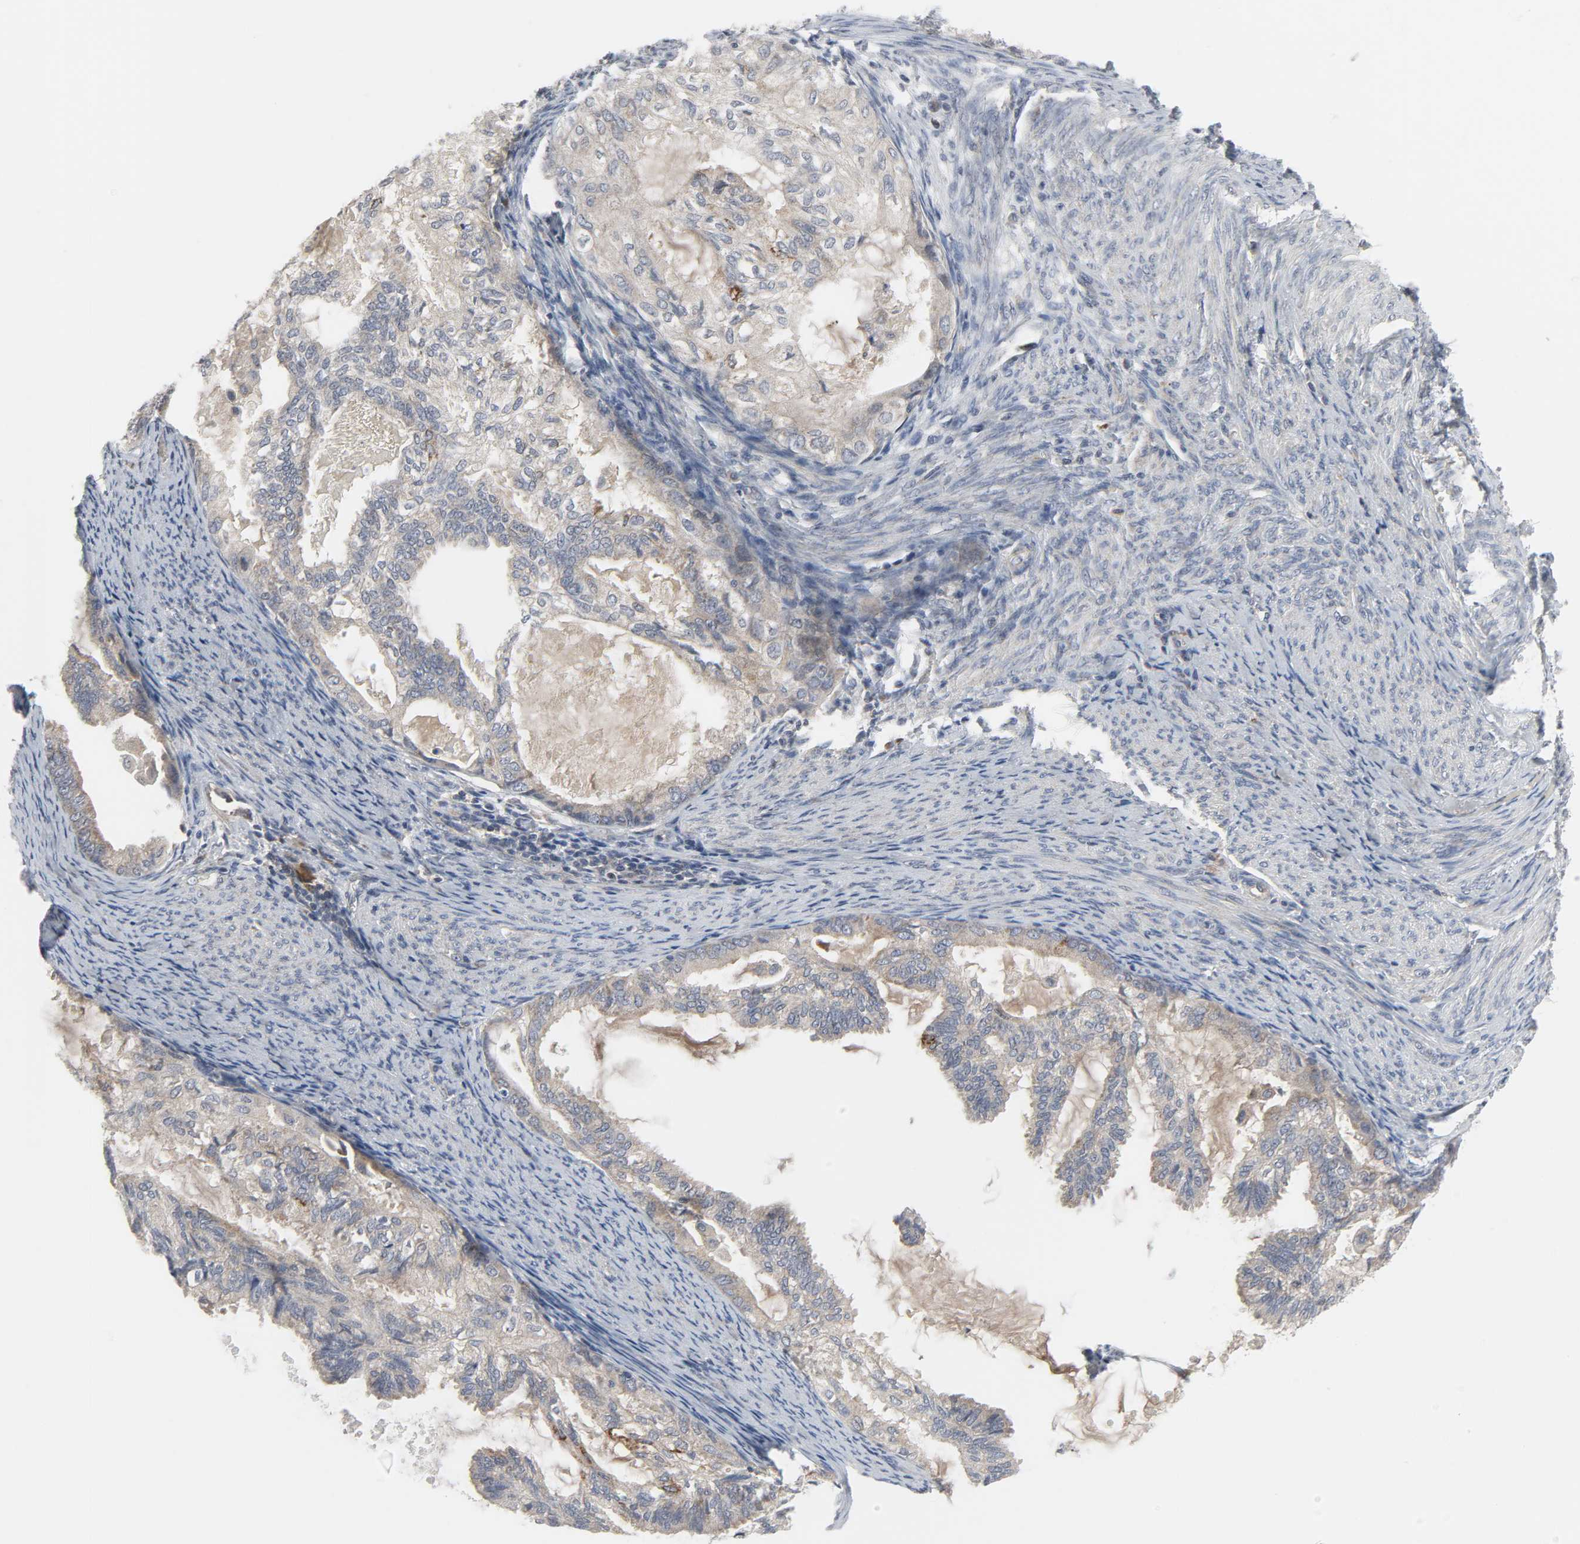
{"staining": {"intensity": "moderate", "quantity": ">75%", "location": "cytoplasmic/membranous"}, "tissue": "cervical cancer", "cell_type": "Tumor cells", "image_type": "cancer", "snomed": [{"axis": "morphology", "description": "Normal tissue, NOS"}, {"axis": "morphology", "description": "Adenocarcinoma, NOS"}, {"axis": "topography", "description": "Cervix"}, {"axis": "topography", "description": "Endometrium"}], "caption": "IHC staining of cervical adenocarcinoma, which exhibits medium levels of moderate cytoplasmic/membranous staining in approximately >75% of tumor cells indicating moderate cytoplasmic/membranous protein staining. The staining was performed using DAB (brown) for protein detection and nuclei were counterstained in hematoxylin (blue).", "gene": "CLIP1", "patient": {"sex": "female", "age": 86}}